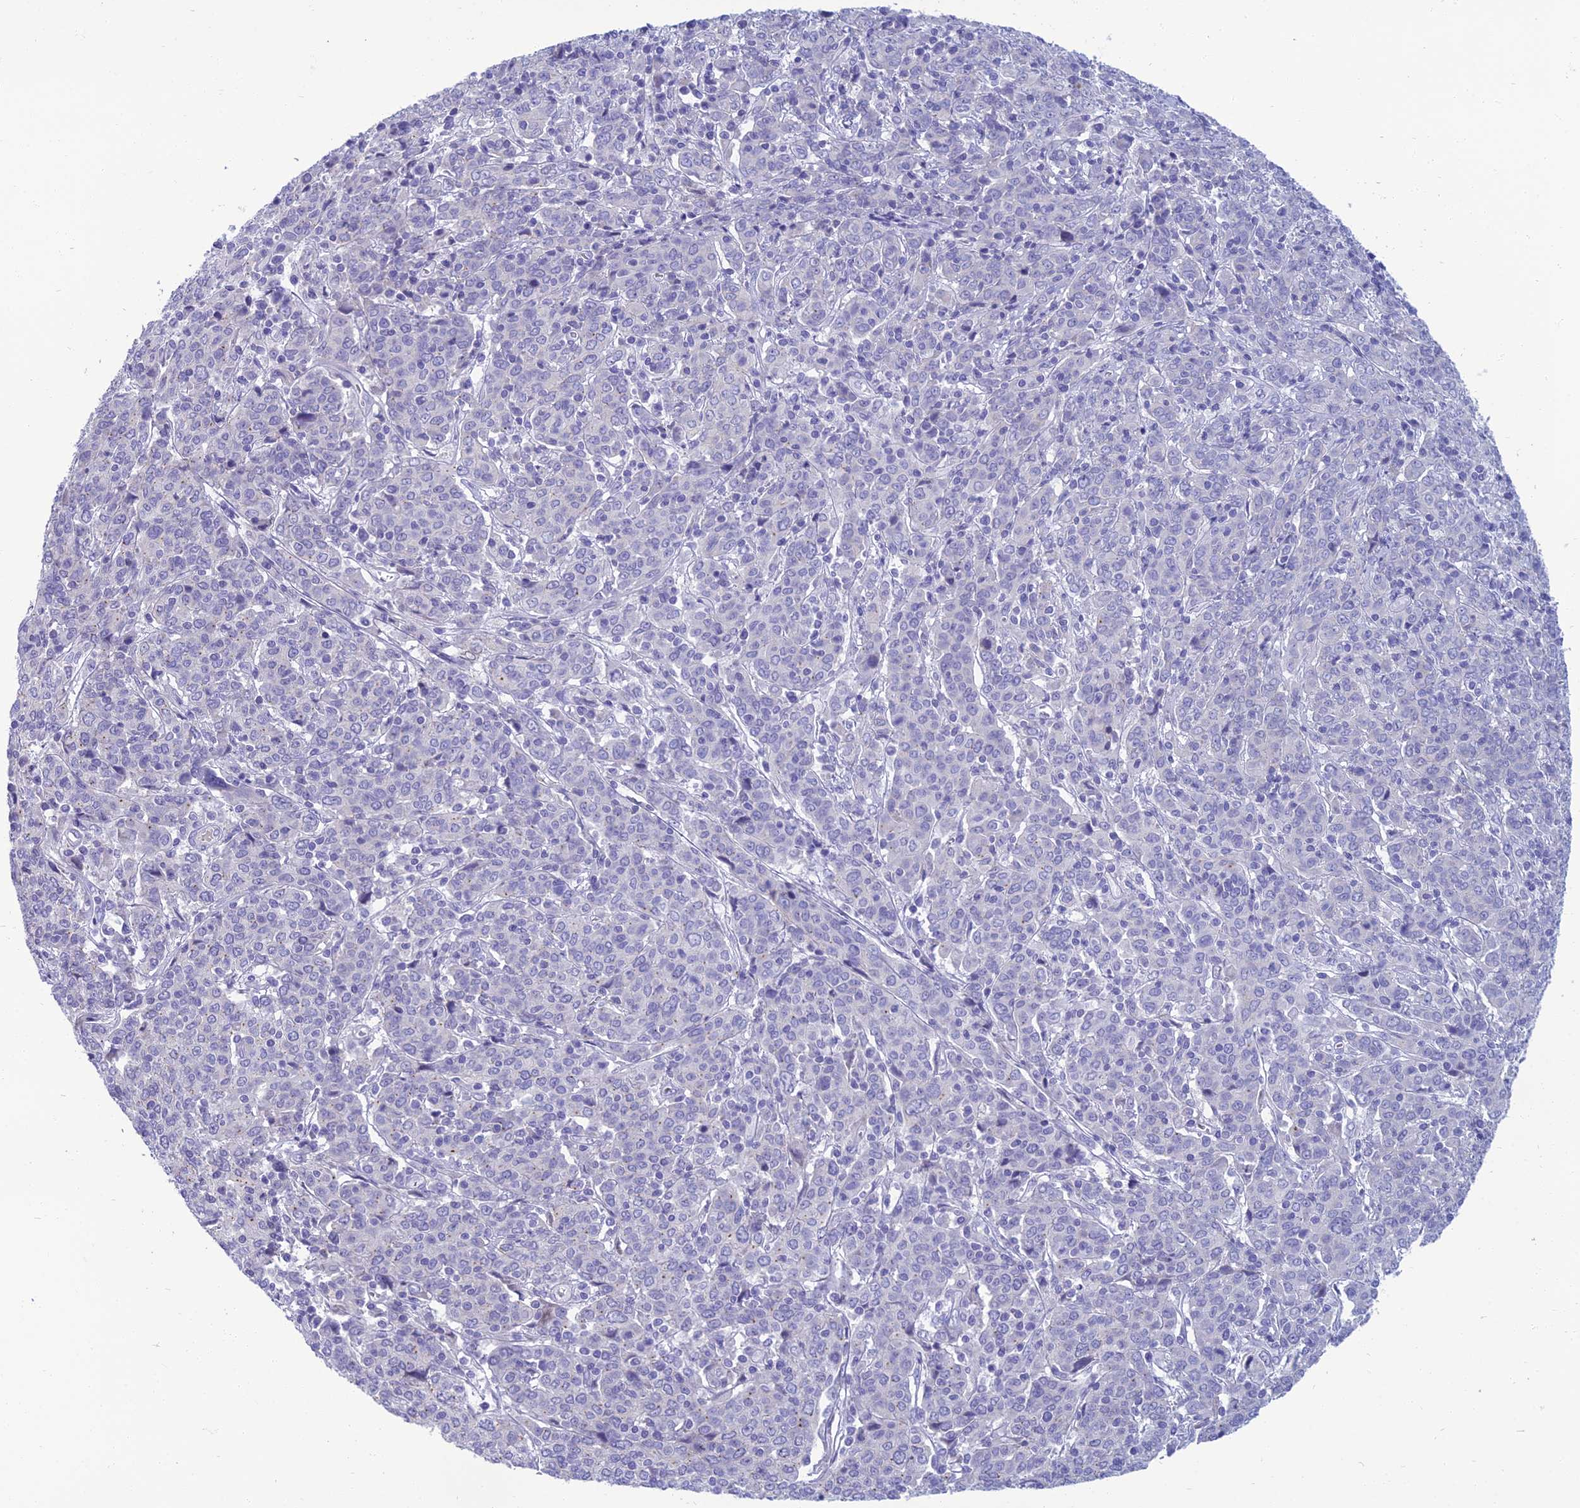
{"staining": {"intensity": "negative", "quantity": "none", "location": "none"}, "tissue": "cervical cancer", "cell_type": "Tumor cells", "image_type": "cancer", "snomed": [{"axis": "morphology", "description": "Squamous cell carcinoma, NOS"}, {"axis": "topography", "description": "Cervix"}], "caption": "A photomicrograph of cervical squamous cell carcinoma stained for a protein reveals no brown staining in tumor cells.", "gene": "SPTLC3", "patient": {"sex": "female", "age": 67}}